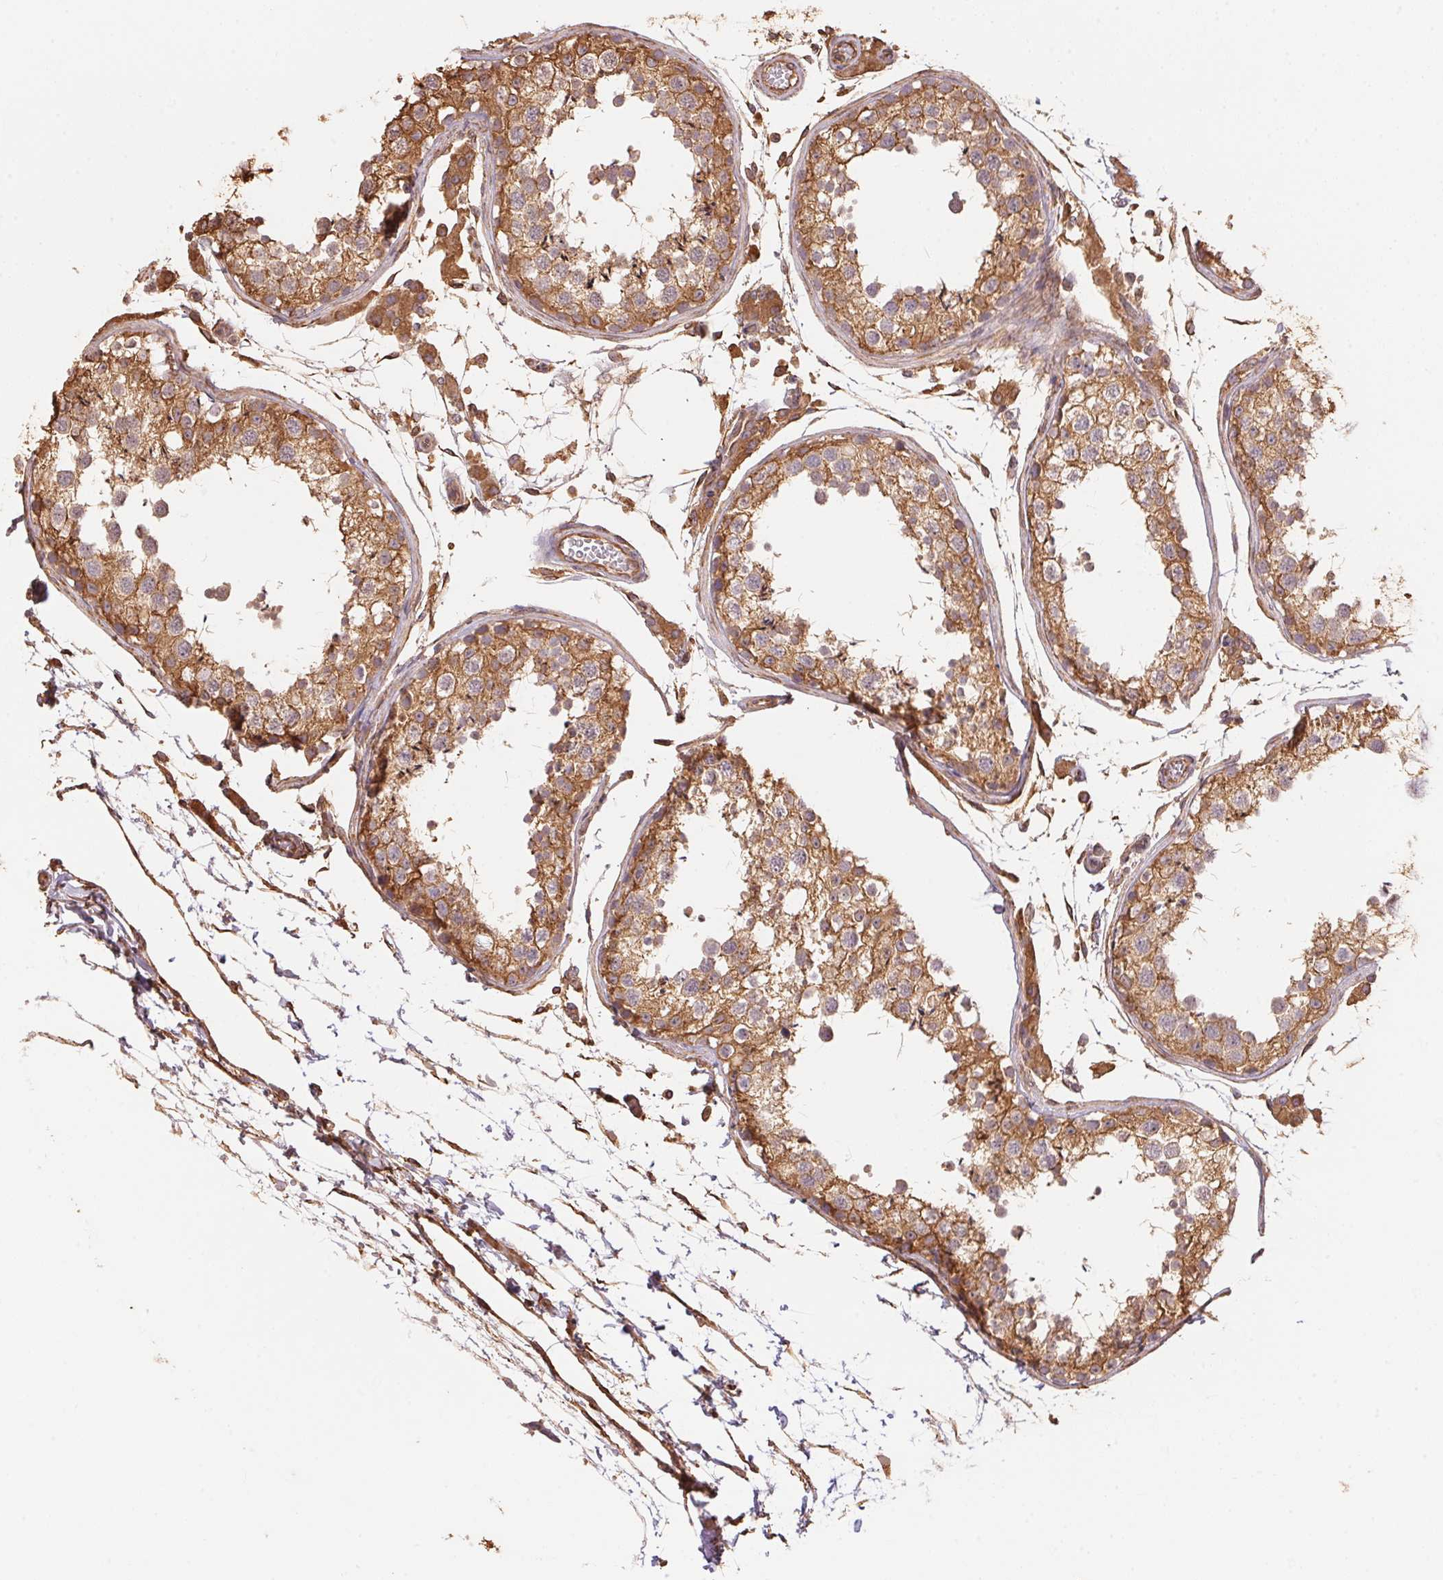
{"staining": {"intensity": "moderate", "quantity": ">75%", "location": "cytoplasmic/membranous"}, "tissue": "testis", "cell_type": "Cells in seminiferous ducts", "image_type": "normal", "snomed": [{"axis": "morphology", "description": "Normal tissue, NOS"}, {"axis": "topography", "description": "Testis"}], "caption": "Approximately >75% of cells in seminiferous ducts in benign human testis display moderate cytoplasmic/membranous protein staining as visualized by brown immunohistochemical staining.", "gene": "C6orf163", "patient": {"sex": "male", "age": 29}}